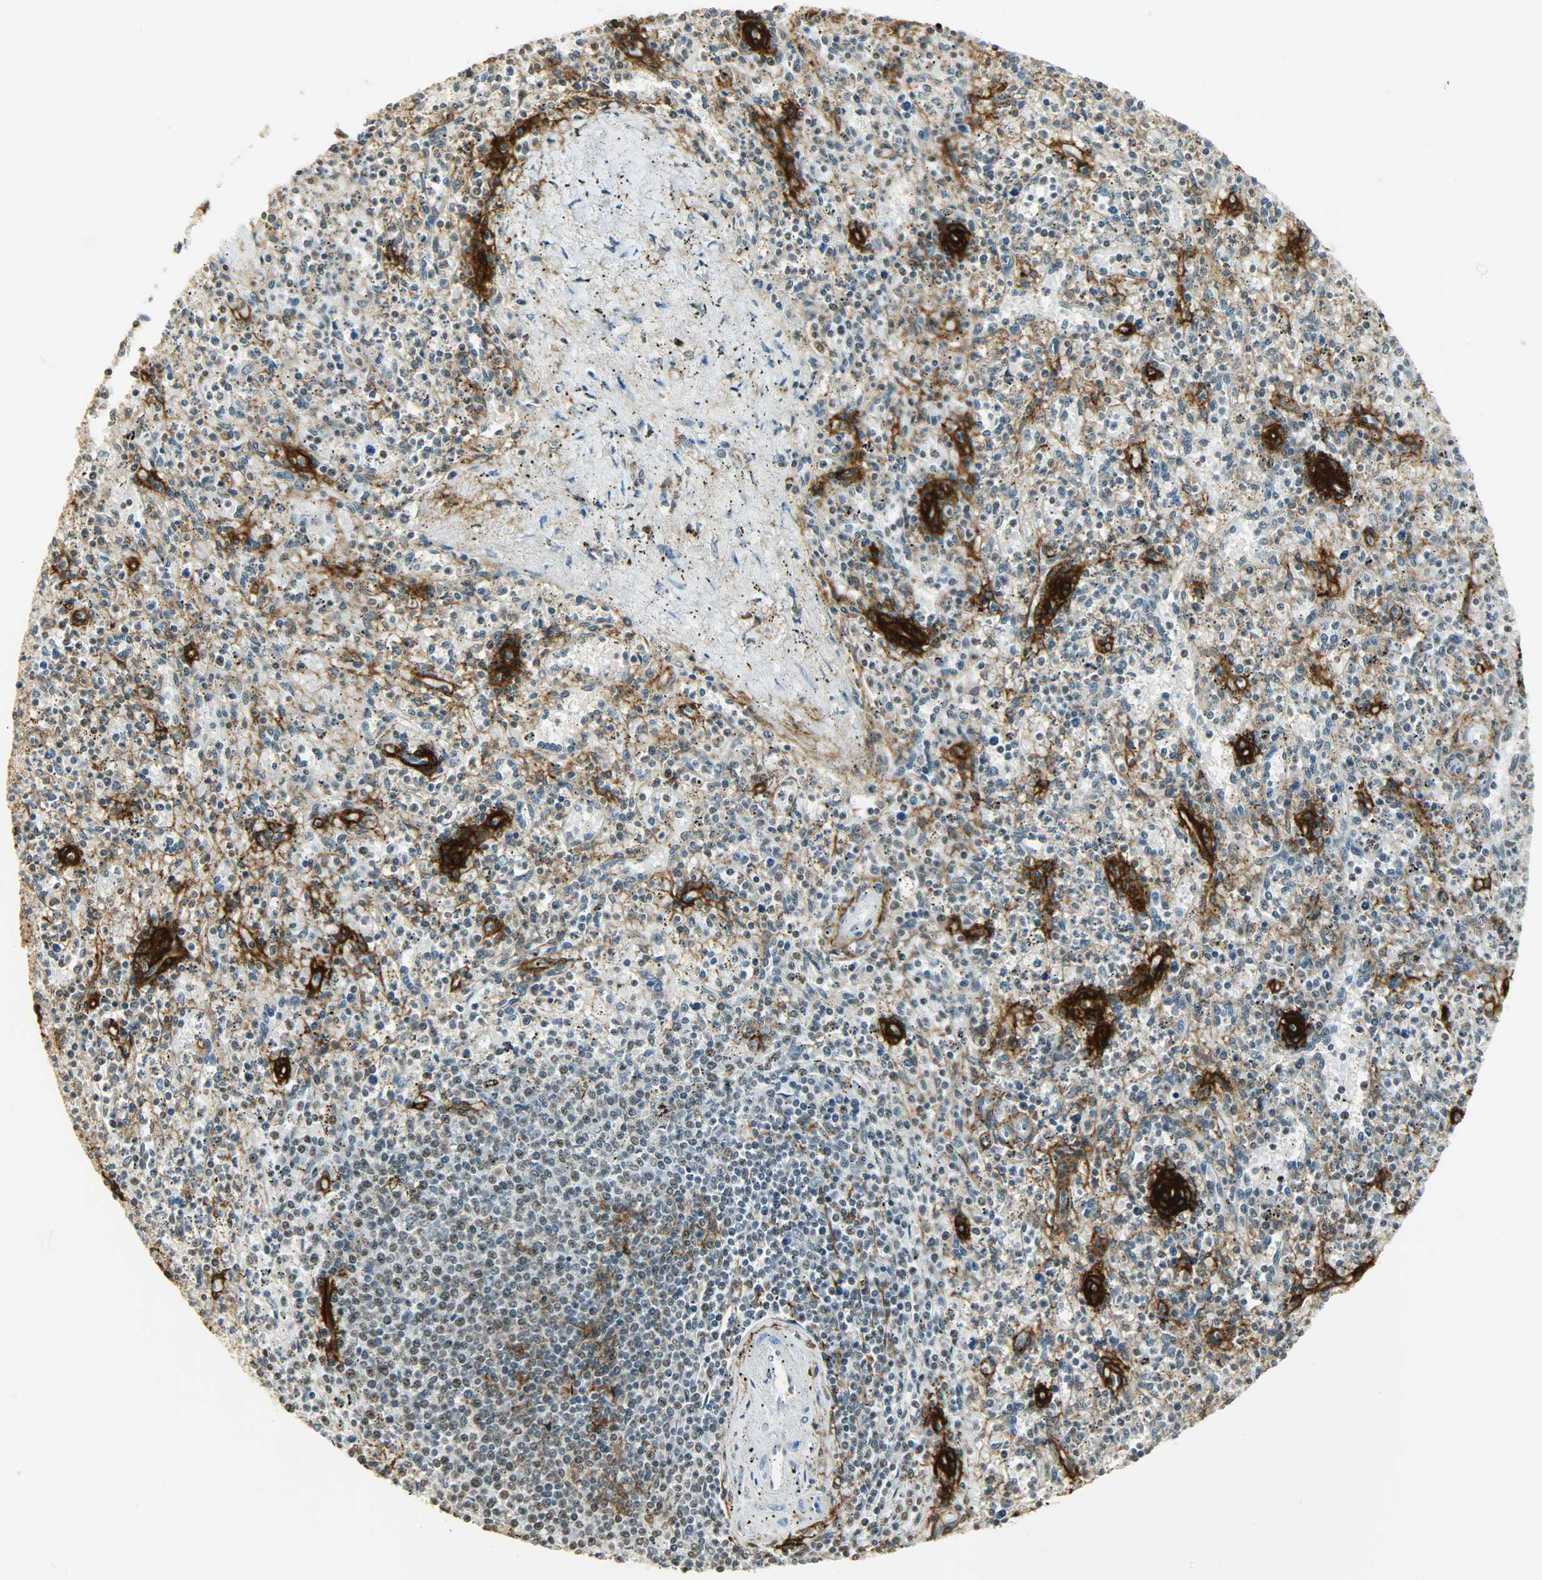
{"staining": {"intensity": "weak", "quantity": "25%-75%", "location": "nuclear"}, "tissue": "spleen", "cell_type": "Cells in red pulp", "image_type": "normal", "snomed": [{"axis": "morphology", "description": "Normal tissue, NOS"}, {"axis": "topography", "description": "Spleen"}], "caption": "Protein expression analysis of unremarkable spleen exhibits weak nuclear positivity in approximately 25%-75% of cells in red pulp. Using DAB (3,3'-diaminobenzidine) (brown) and hematoxylin (blue) stains, captured at high magnification using brightfield microscopy.", "gene": "NGFR", "patient": {"sex": "male", "age": 72}}